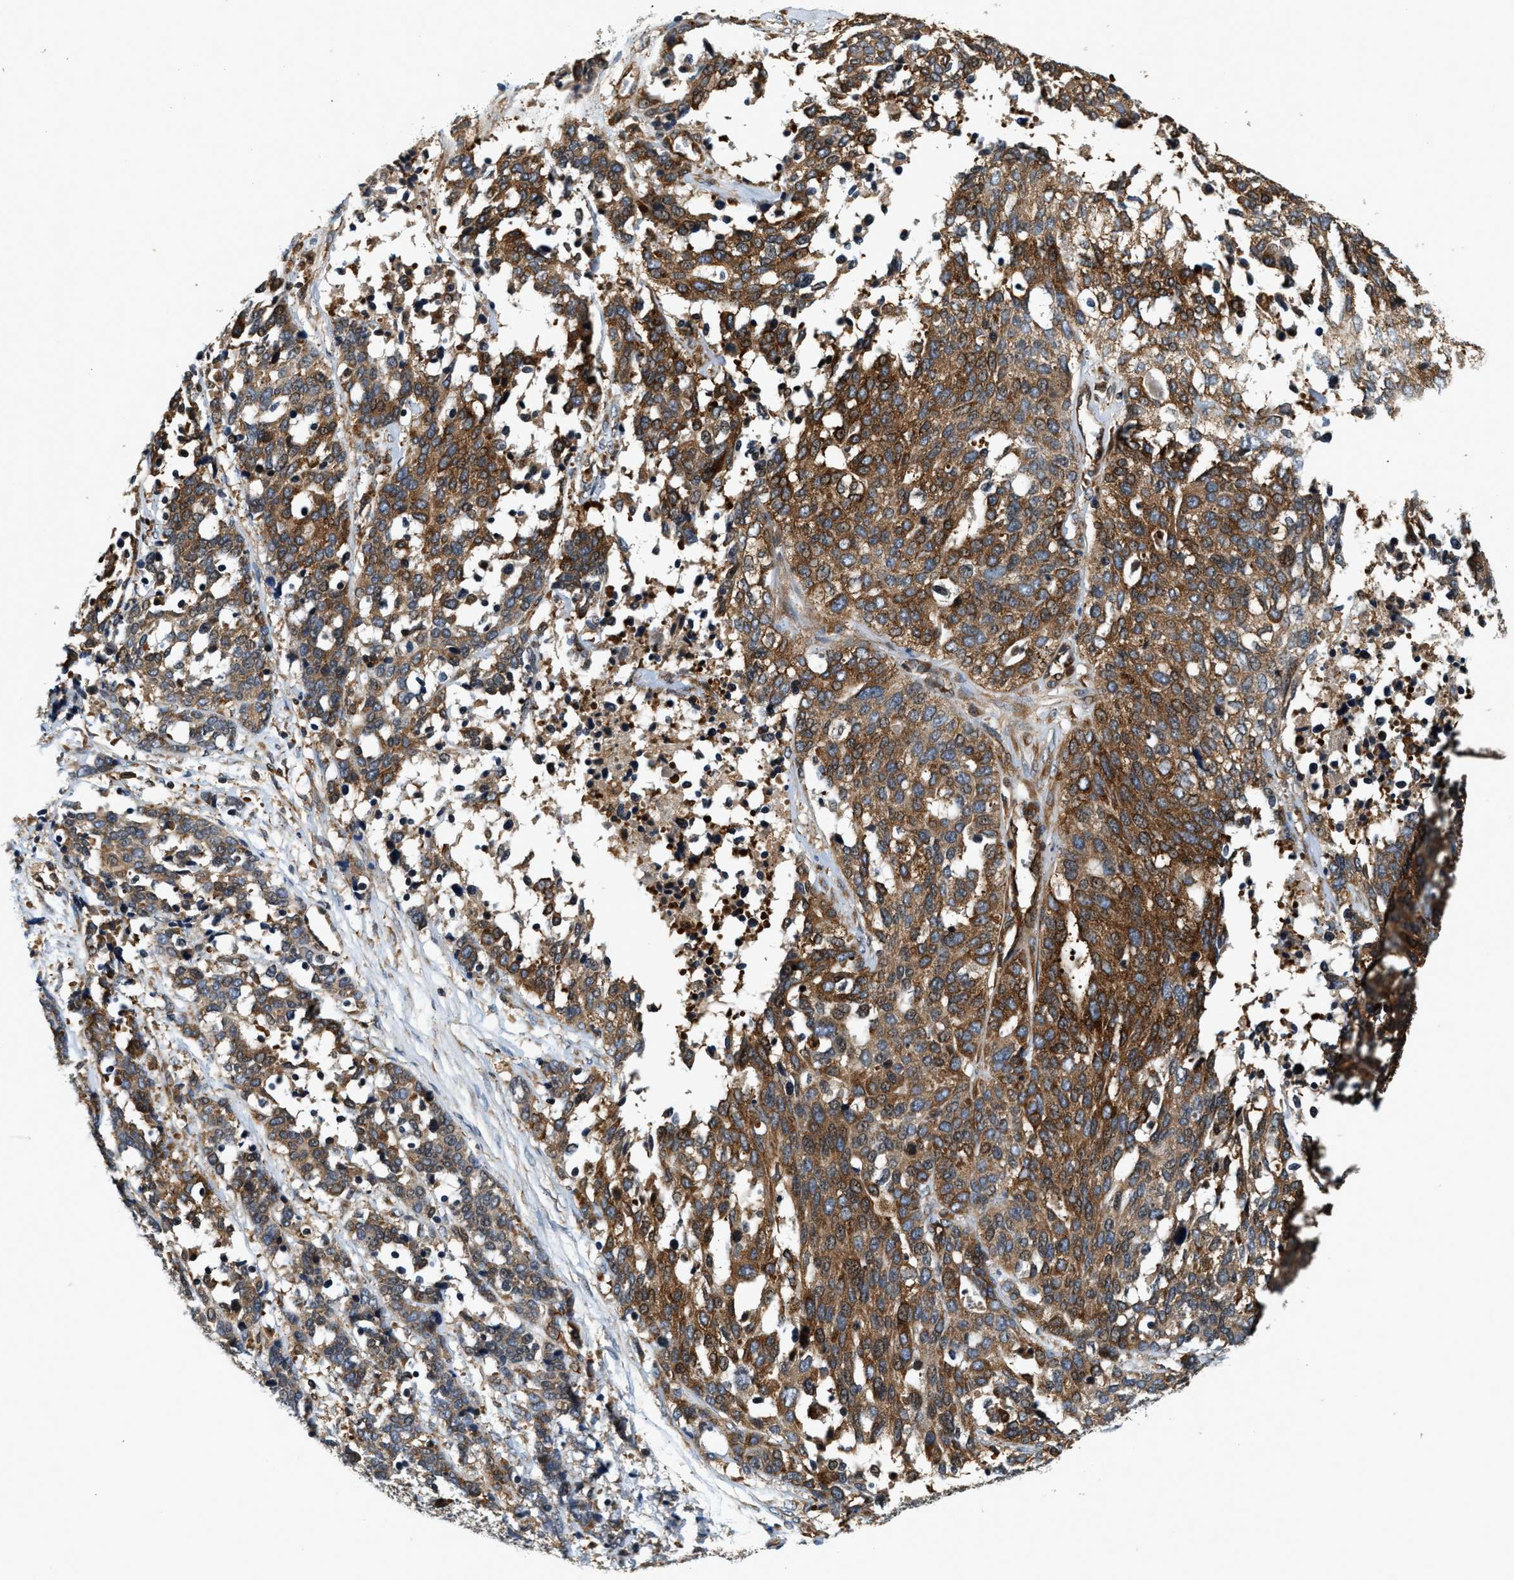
{"staining": {"intensity": "moderate", "quantity": ">75%", "location": "cytoplasmic/membranous"}, "tissue": "ovarian cancer", "cell_type": "Tumor cells", "image_type": "cancer", "snomed": [{"axis": "morphology", "description": "Cystadenocarcinoma, serous, NOS"}, {"axis": "topography", "description": "Ovary"}], "caption": "This photomicrograph demonstrates immunohistochemistry (IHC) staining of ovarian cancer (serous cystadenocarcinoma), with medium moderate cytoplasmic/membranous staining in approximately >75% of tumor cells.", "gene": "SAMD9", "patient": {"sex": "female", "age": 44}}